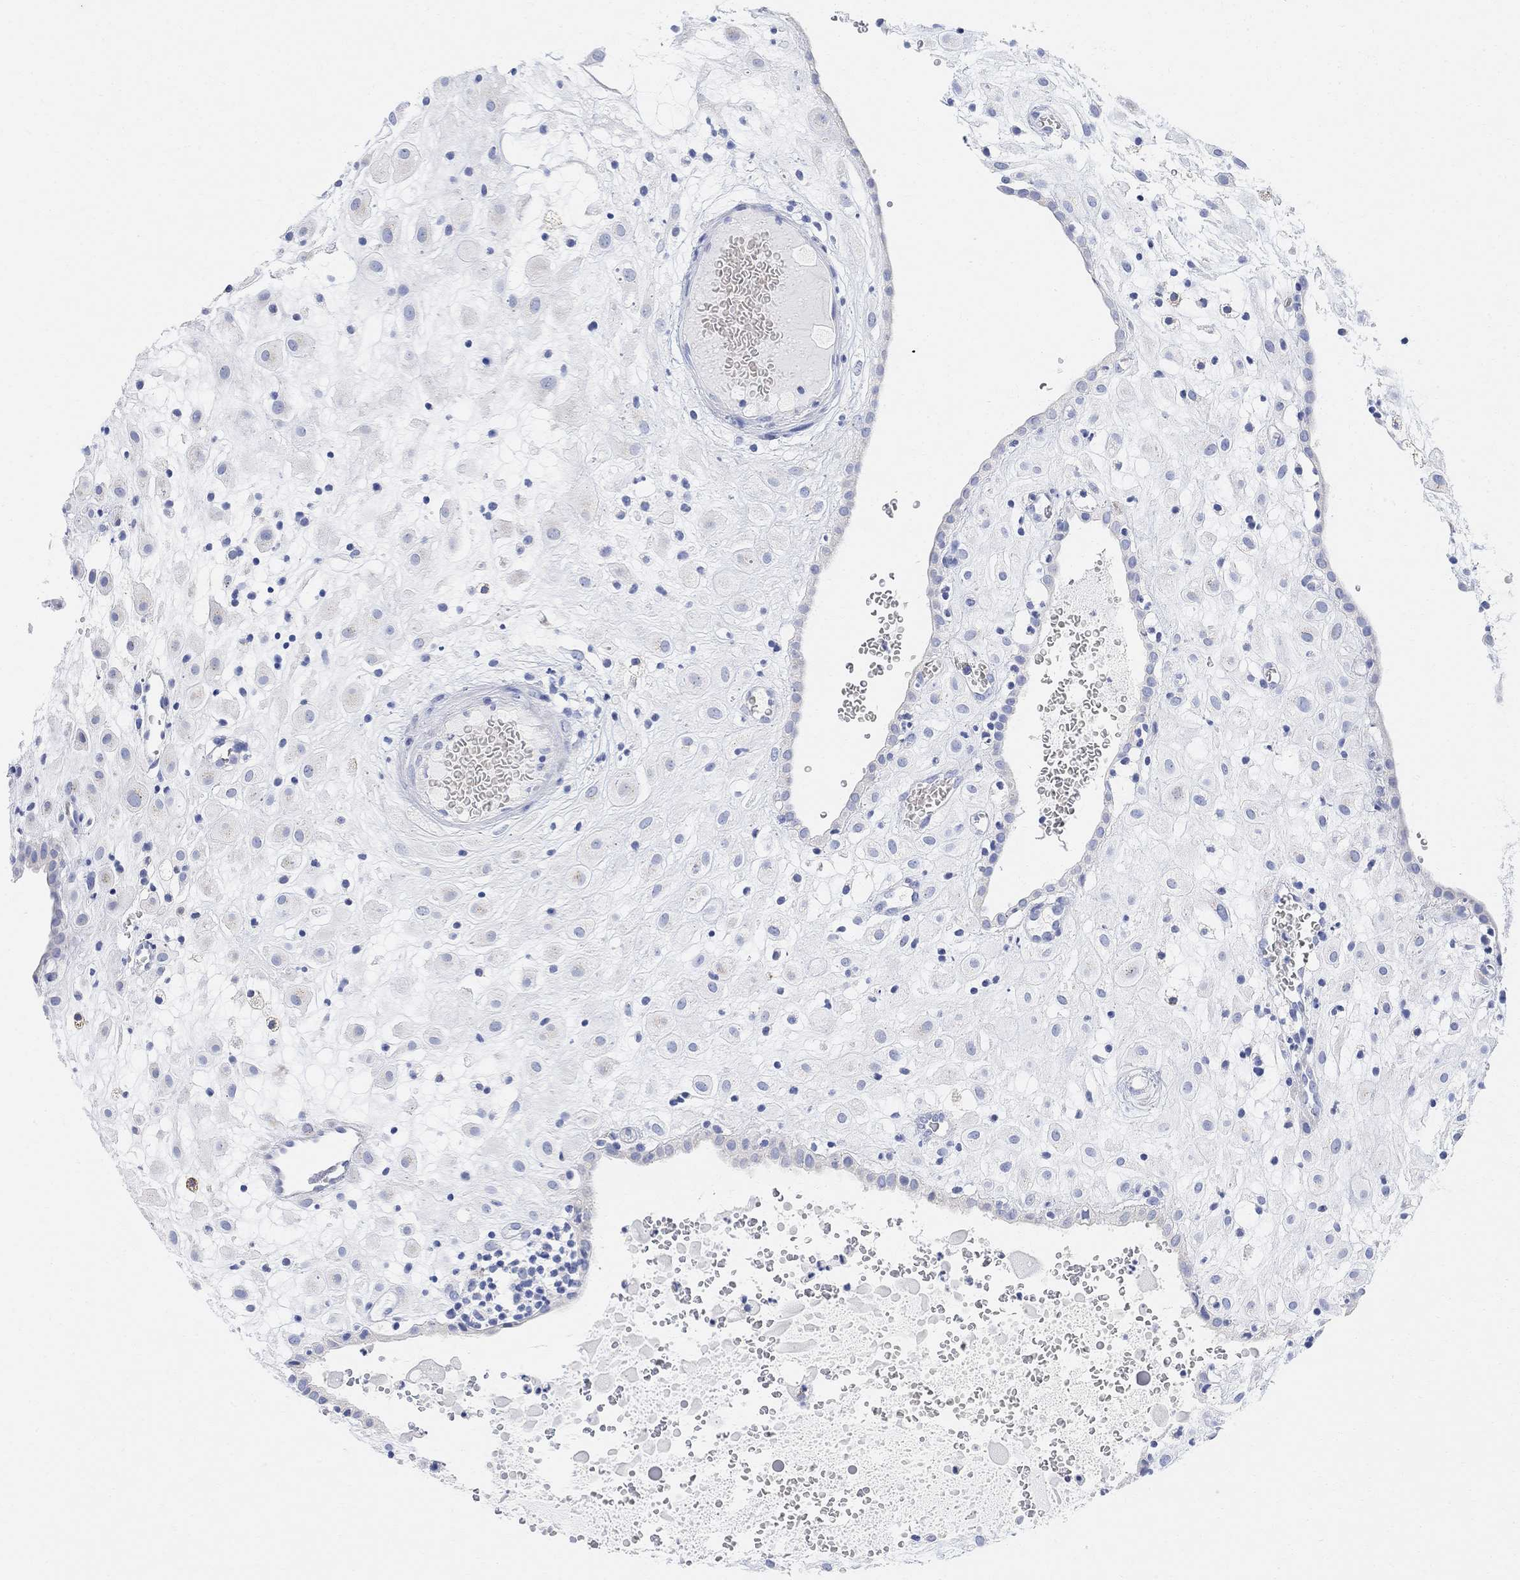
{"staining": {"intensity": "negative", "quantity": "none", "location": "none"}, "tissue": "placenta", "cell_type": "Decidual cells", "image_type": "normal", "snomed": [{"axis": "morphology", "description": "Normal tissue, NOS"}, {"axis": "topography", "description": "Placenta"}], "caption": "Placenta stained for a protein using IHC demonstrates no expression decidual cells.", "gene": "RETNLB", "patient": {"sex": "female", "age": 24}}